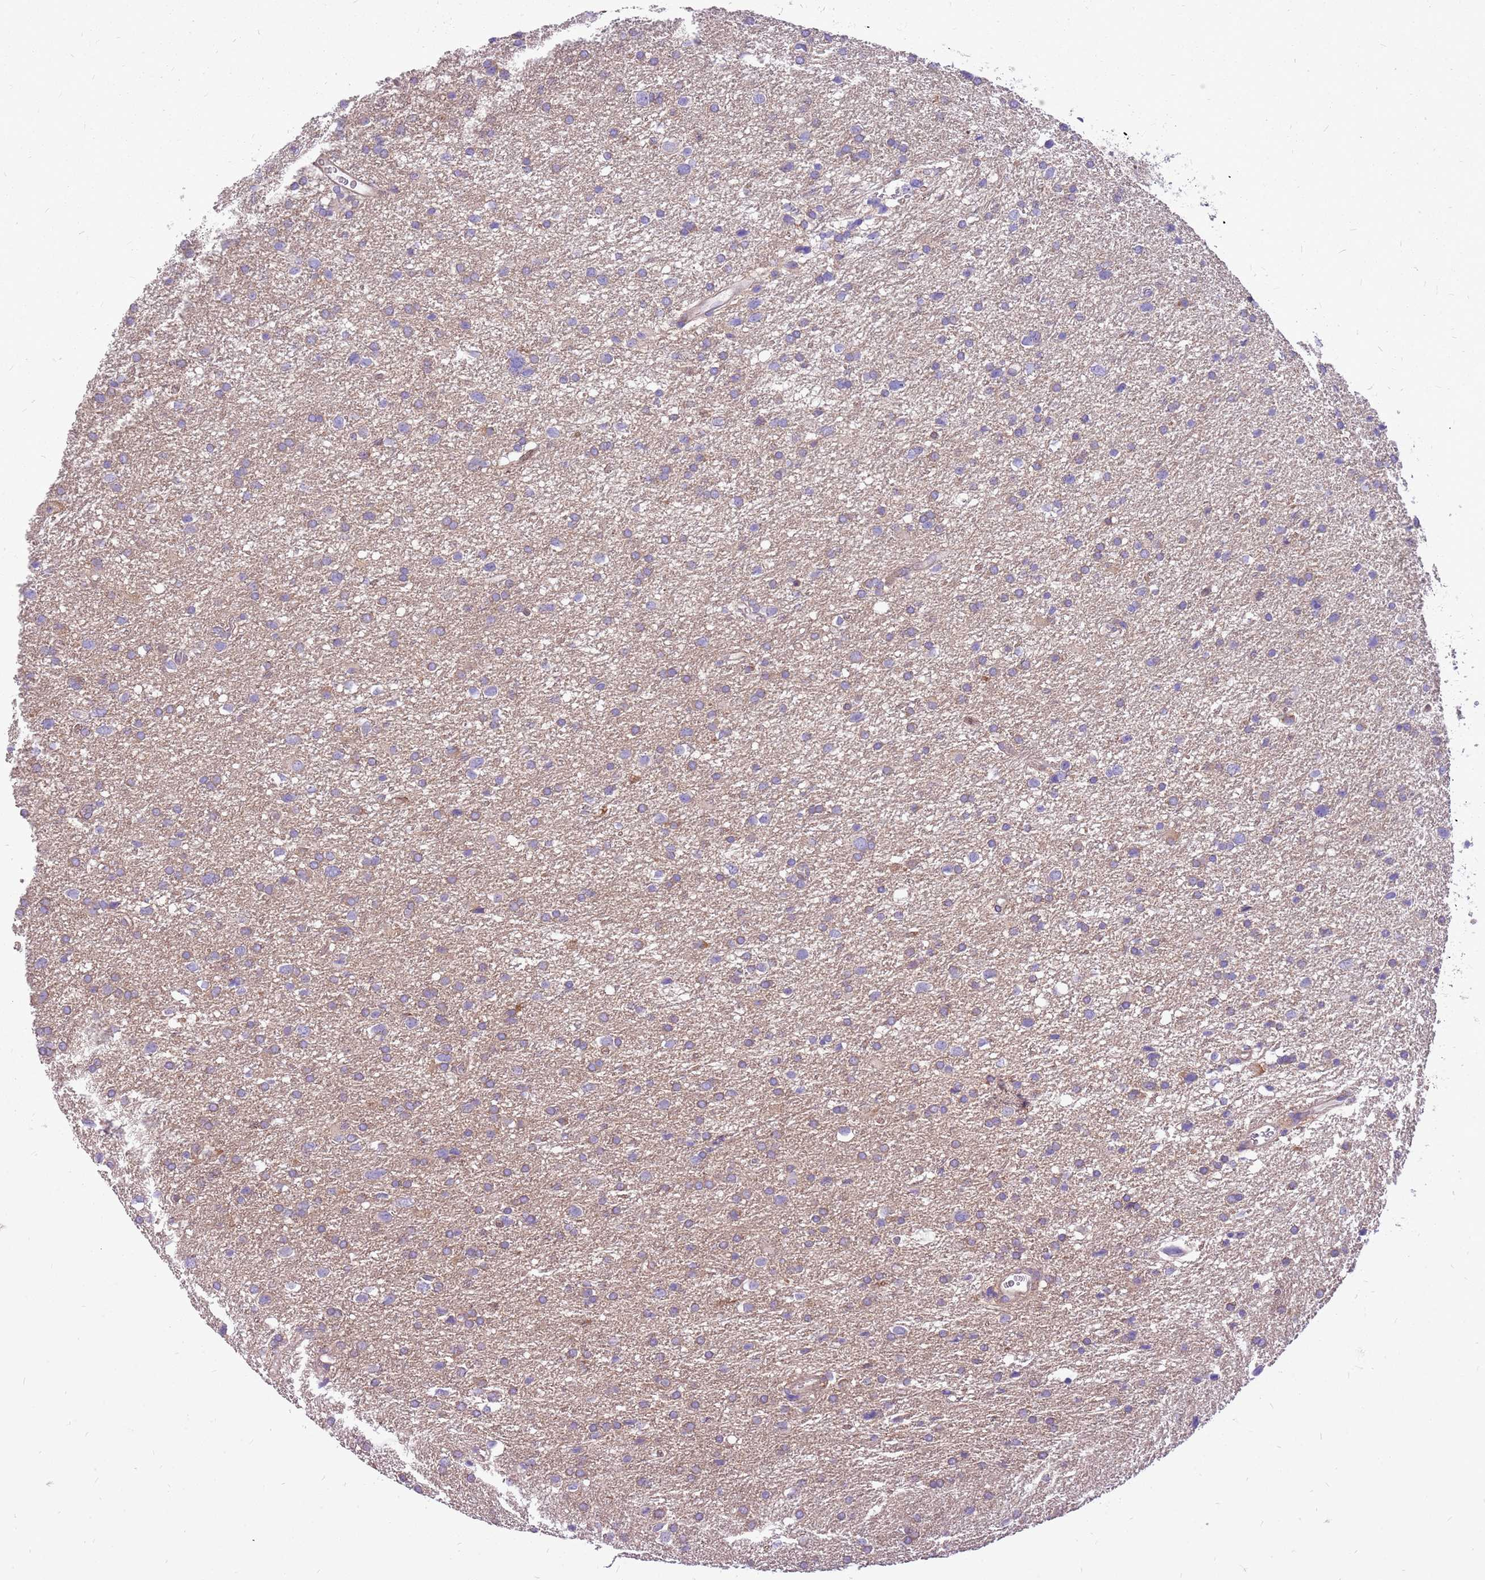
{"staining": {"intensity": "negative", "quantity": "none", "location": "none"}, "tissue": "glioma", "cell_type": "Tumor cells", "image_type": "cancer", "snomed": [{"axis": "morphology", "description": "Glioma, malignant, Low grade"}, {"axis": "topography", "description": "Brain"}], "caption": "This is an IHC histopathology image of human malignant low-grade glioma. There is no staining in tumor cells.", "gene": "WDR90", "patient": {"sex": "female", "age": 32}}